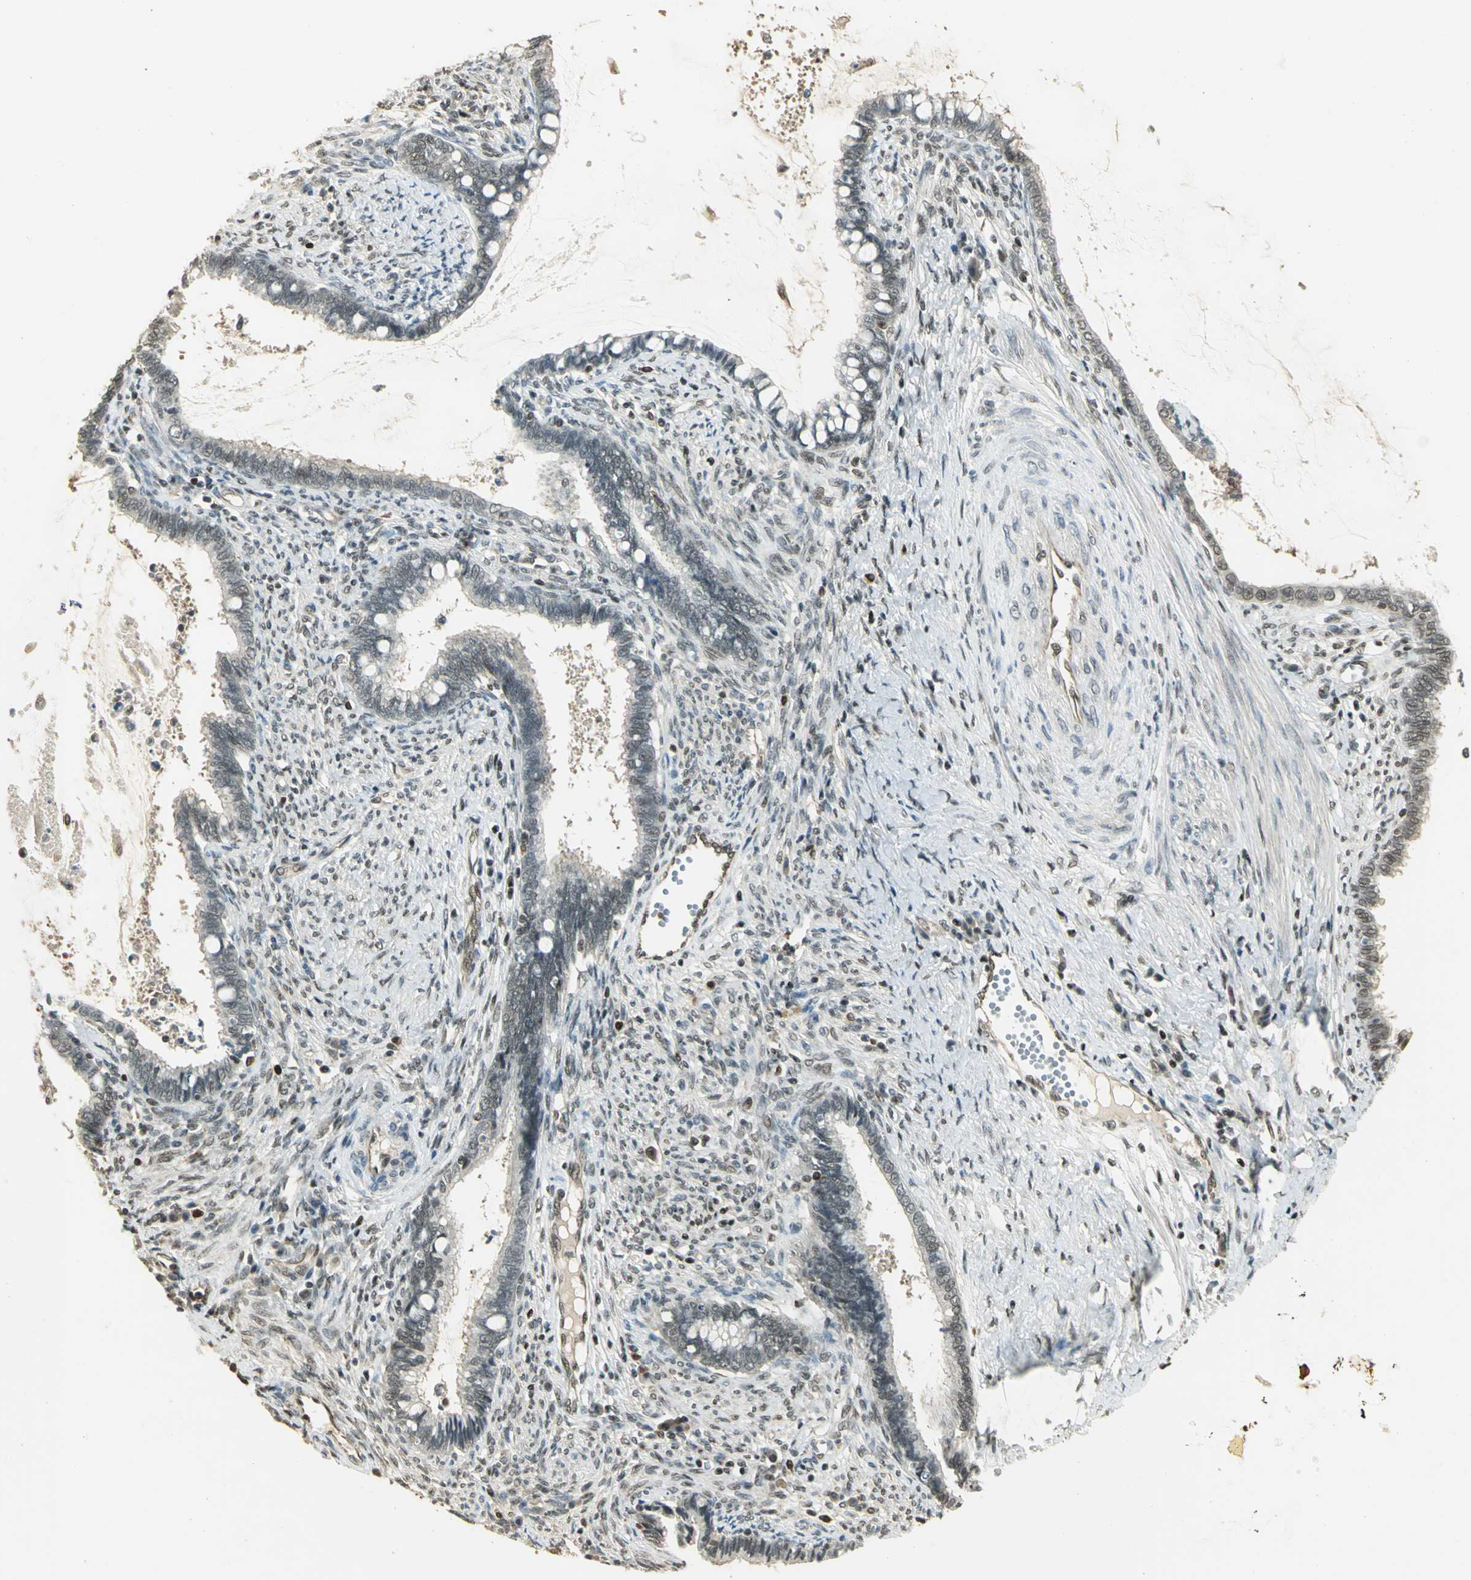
{"staining": {"intensity": "weak", "quantity": ">75%", "location": "nuclear"}, "tissue": "cervical cancer", "cell_type": "Tumor cells", "image_type": "cancer", "snomed": [{"axis": "morphology", "description": "Adenocarcinoma, NOS"}, {"axis": "topography", "description": "Cervix"}], "caption": "Cervical cancer stained with a protein marker demonstrates weak staining in tumor cells.", "gene": "ELF1", "patient": {"sex": "female", "age": 44}}